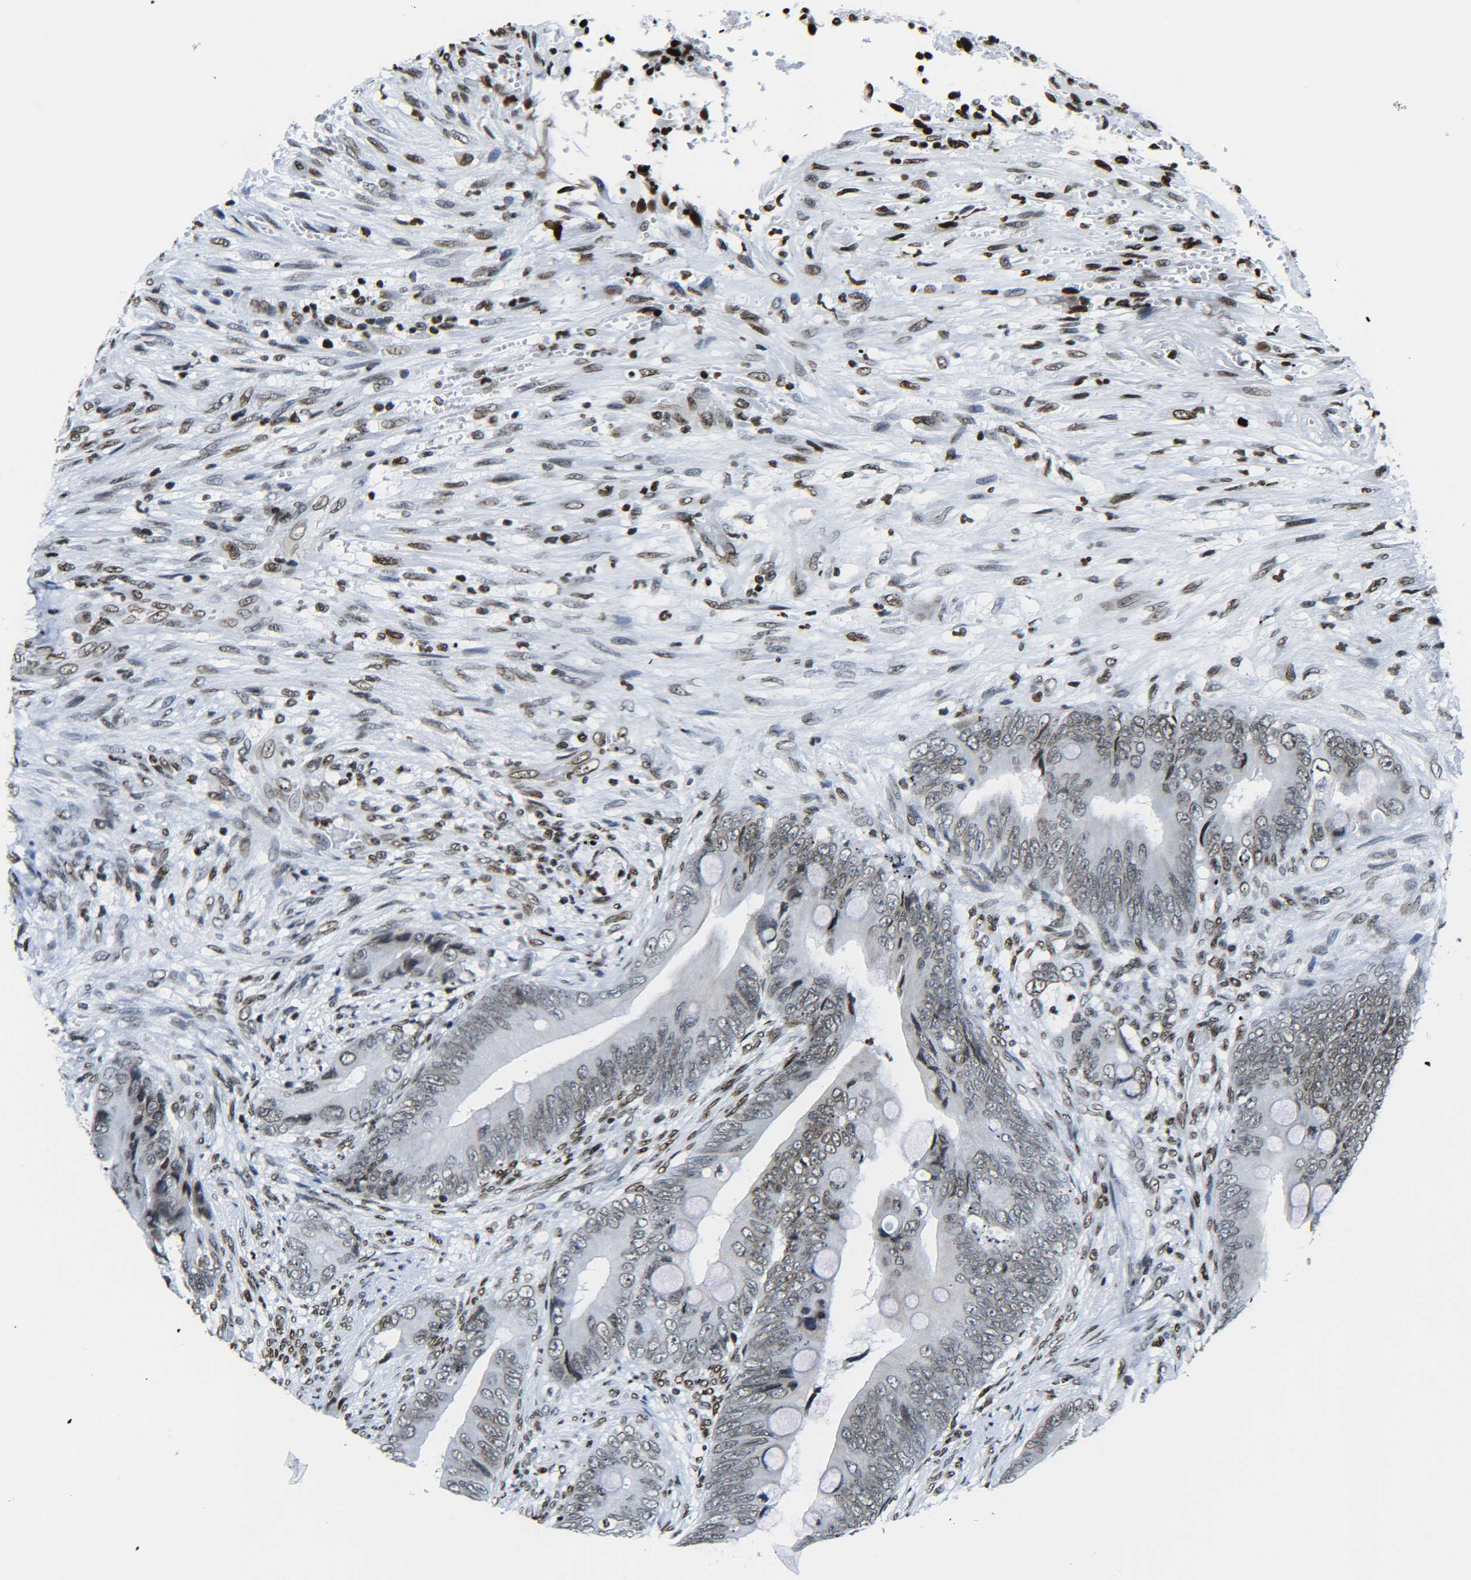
{"staining": {"intensity": "weak", "quantity": ">75%", "location": "nuclear"}, "tissue": "colorectal cancer", "cell_type": "Tumor cells", "image_type": "cancer", "snomed": [{"axis": "morphology", "description": "Adenocarcinoma, NOS"}, {"axis": "topography", "description": "Rectum"}], "caption": "Weak nuclear expression for a protein is identified in approximately >75% of tumor cells of colorectal cancer using IHC.", "gene": "H2AX", "patient": {"sex": "female", "age": 77}}